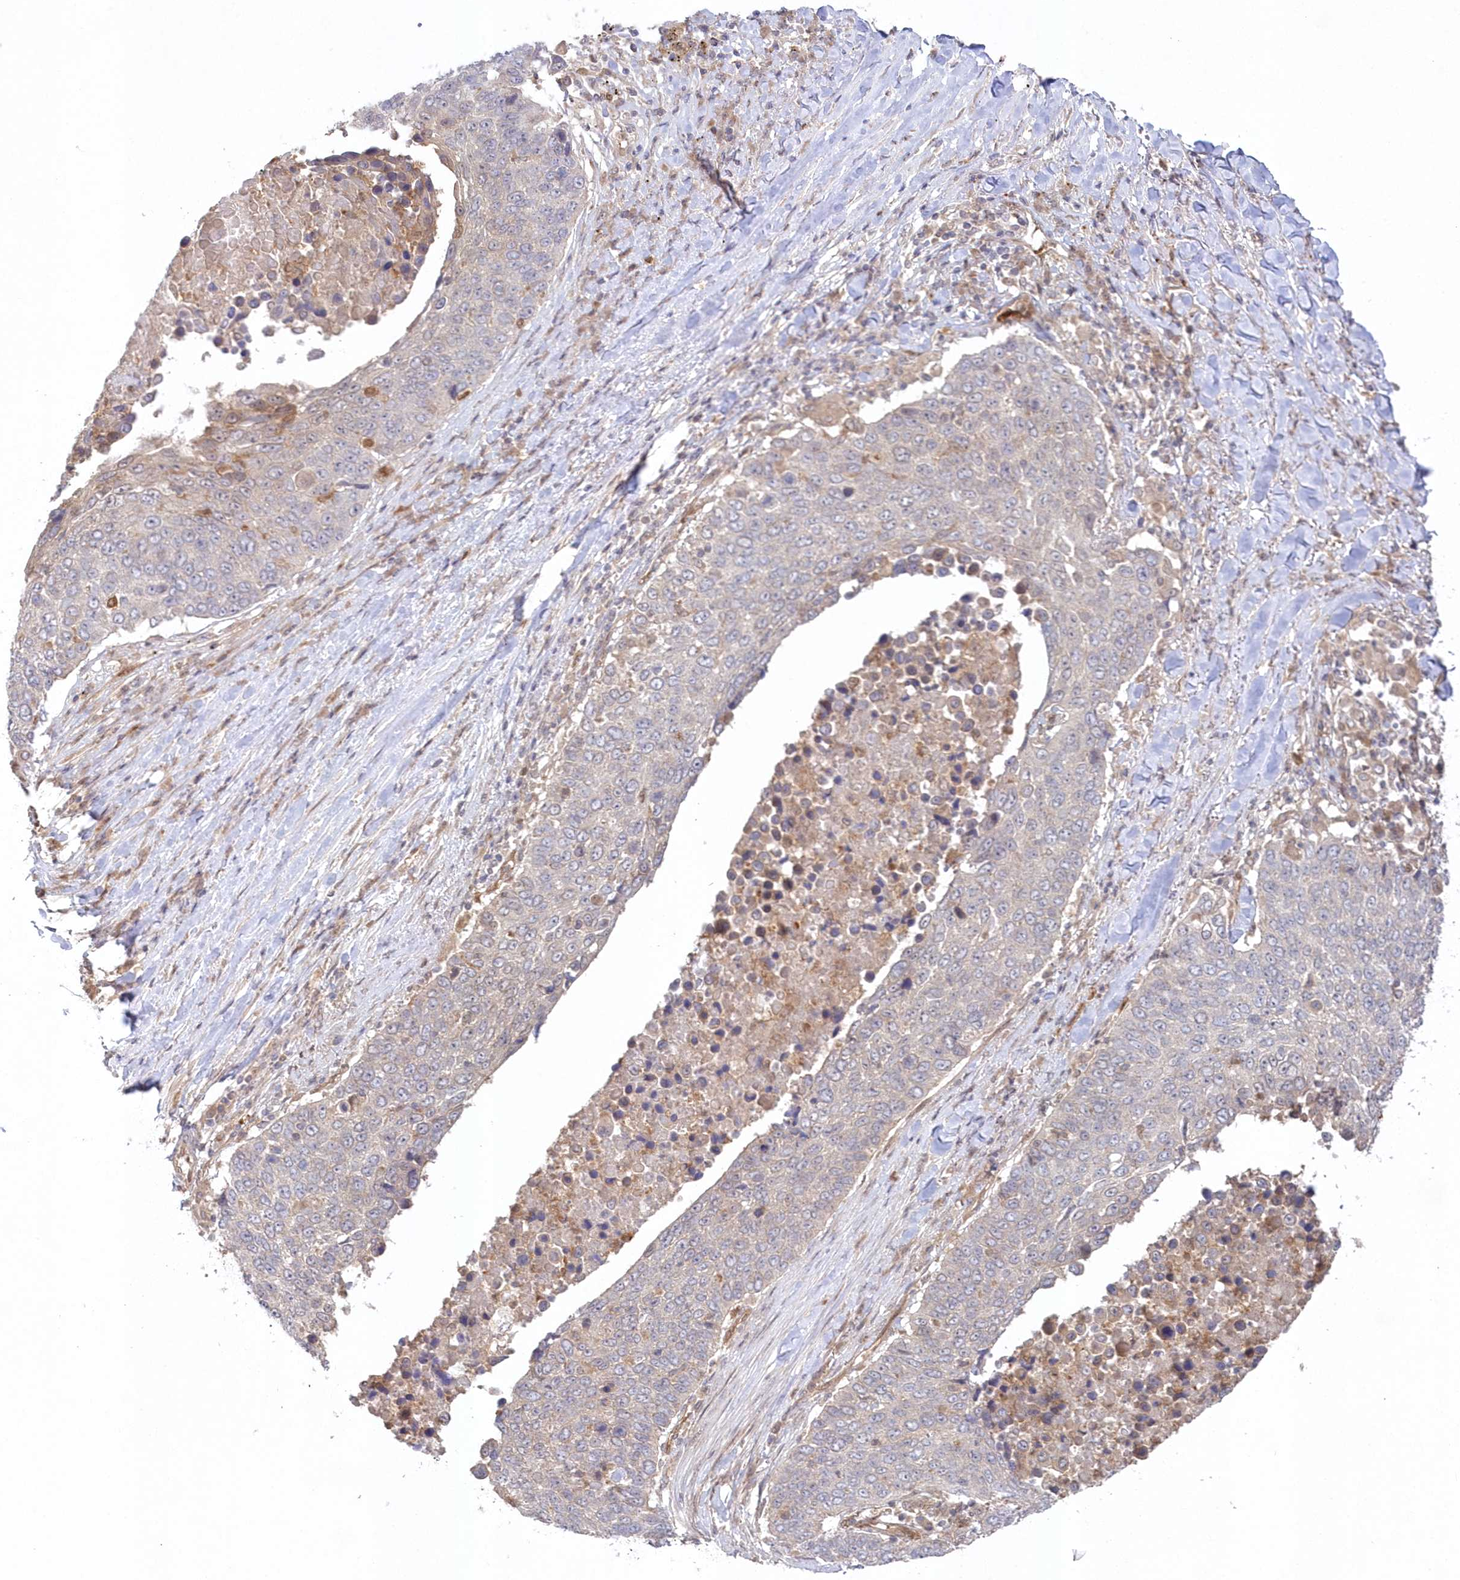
{"staining": {"intensity": "negative", "quantity": "none", "location": "none"}, "tissue": "lung cancer", "cell_type": "Tumor cells", "image_type": "cancer", "snomed": [{"axis": "morphology", "description": "Squamous cell carcinoma, NOS"}, {"axis": "topography", "description": "Lung"}], "caption": "A histopathology image of lung cancer (squamous cell carcinoma) stained for a protein demonstrates no brown staining in tumor cells.", "gene": "GBE1", "patient": {"sex": "male", "age": 66}}